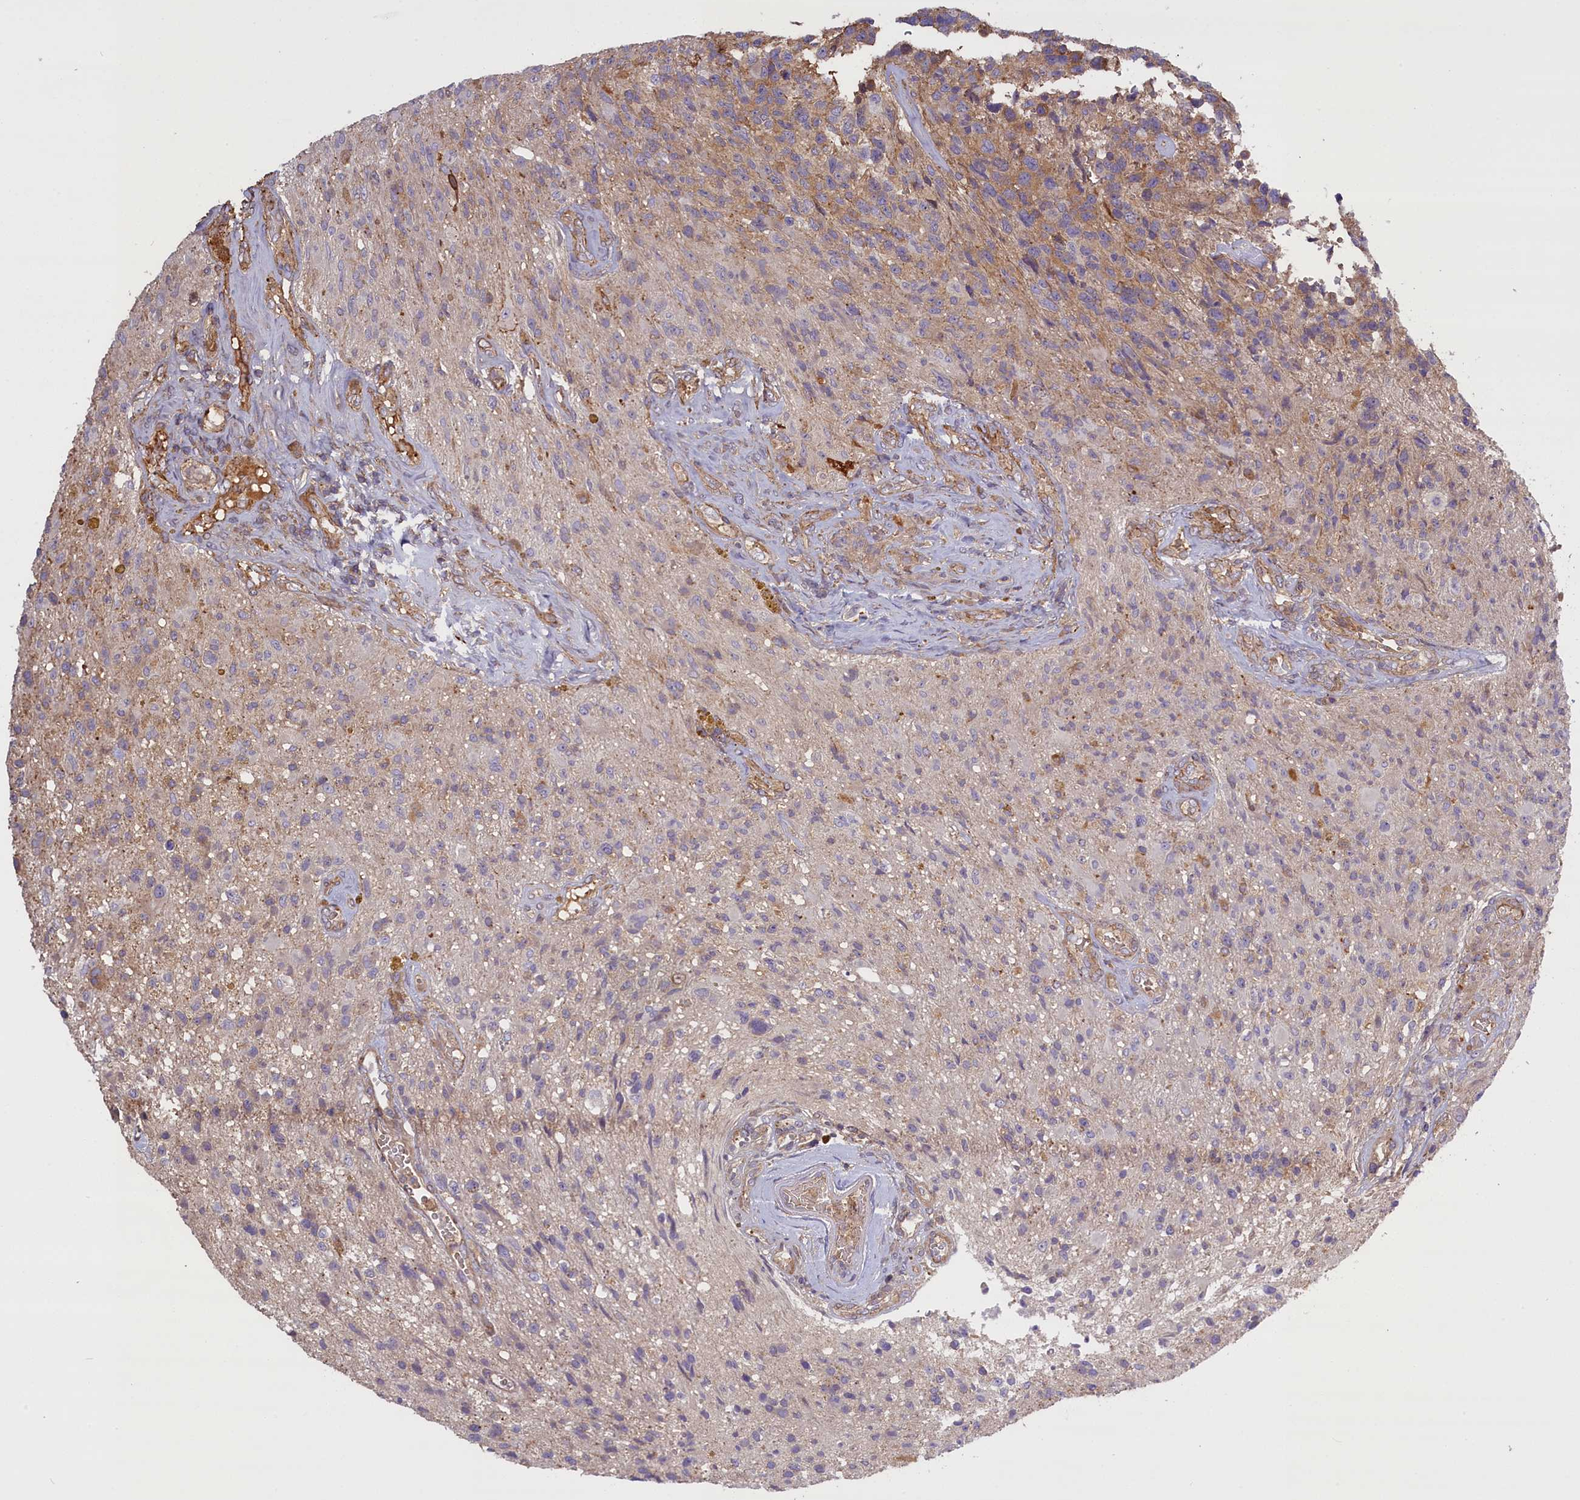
{"staining": {"intensity": "weak", "quantity": "25%-75%", "location": "cytoplasmic/membranous"}, "tissue": "glioma", "cell_type": "Tumor cells", "image_type": "cancer", "snomed": [{"axis": "morphology", "description": "Glioma, malignant, High grade"}, {"axis": "topography", "description": "Brain"}], "caption": "Immunohistochemistry image of neoplastic tissue: human glioma stained using immunohistochemistry demonstrates low levels of weak protein expression localized specifically in the cytoplasmic/membranous of tumor cells, appearing as a cytoplasmic/membranous brown color.", "gene": "FUZ", "patient": {"sex": "male", "age": 69}}